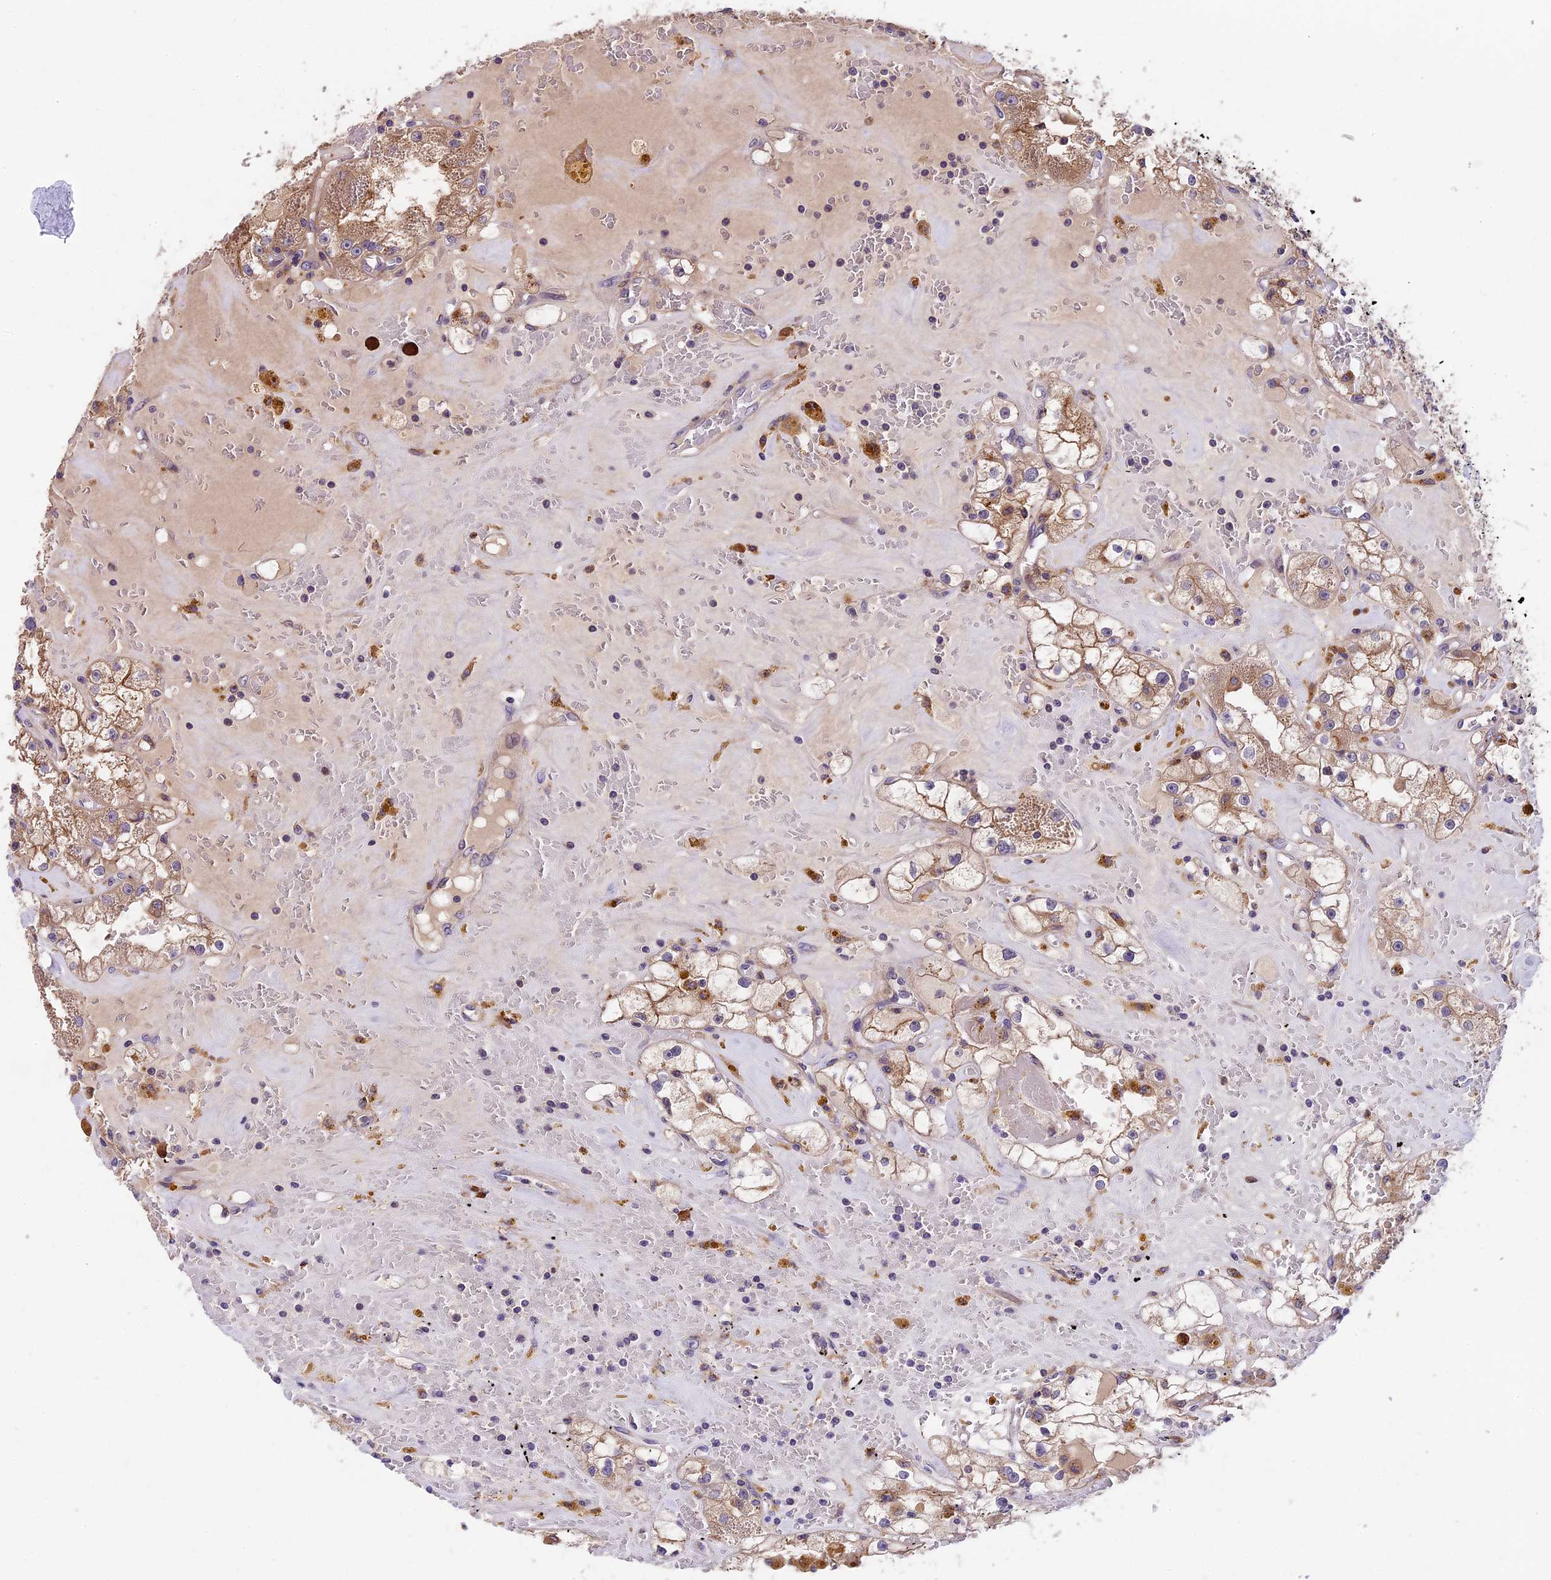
{"staining": {"intensity": "moderate", "quantity": "25%-75%", "location": "cytoplasmic/membranous"}, "tissue": "renal cancer", "cell_type": "Tumor cells", "image_type": "cancer", "snomed": [{"axis": "morphology", "description": "Adenocarcinoma, NOS"}, {"axis": "topography", "description": "Kidney"}], "caption": "Immunohistochemistry micrograph of neoplastic tissue: human renal cancer stained using immunohistochemistry reveals medium levels of moderate protein expression localized specifically in the cytoplasmic/membranous of tumor cells, appearing as a cytoplasmic/membranous brown color.", "gene": "ABCC10", "patient": {"sex": "male", "age": 56}}